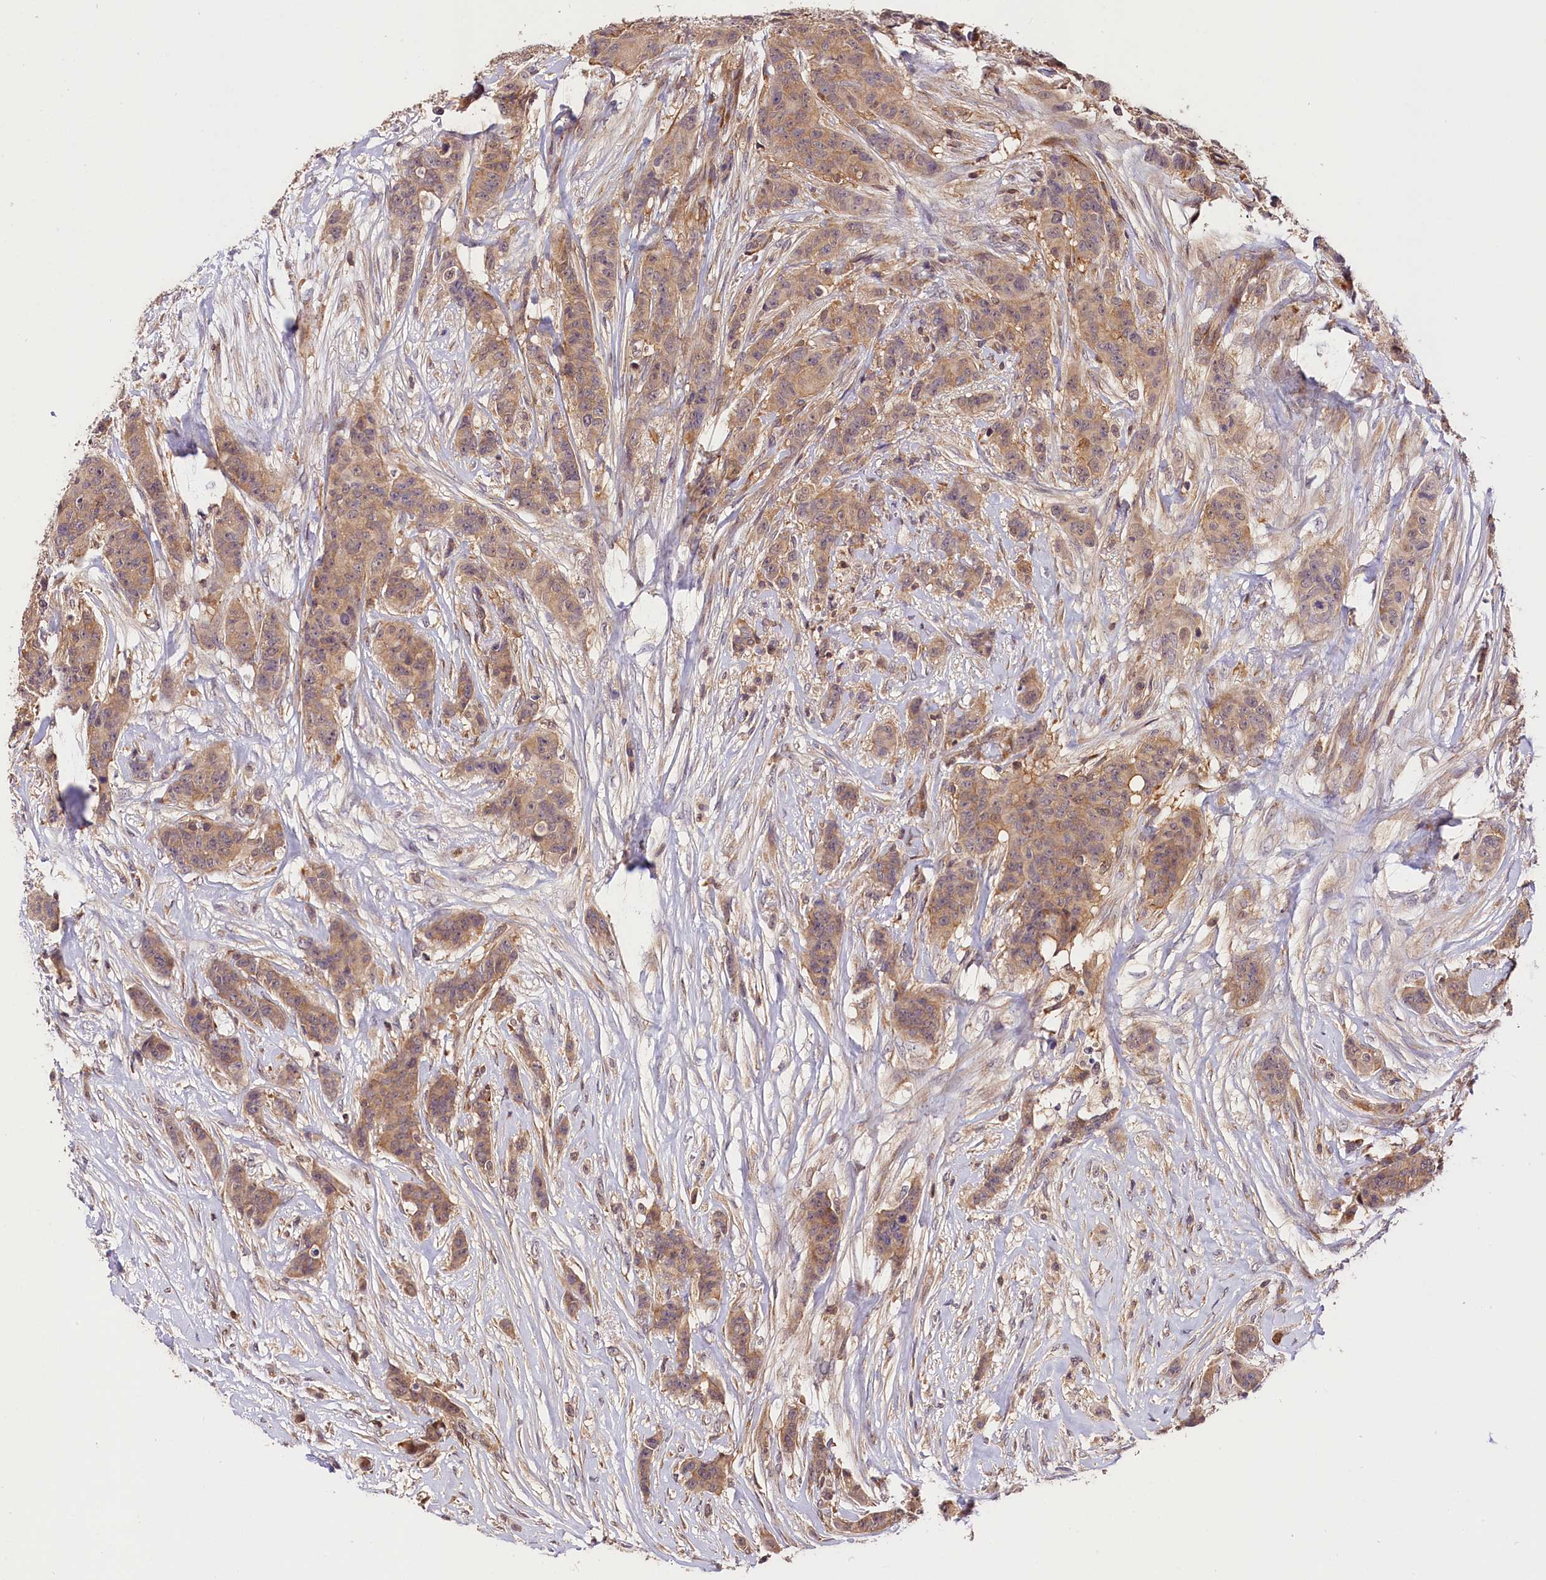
{"staining": {"intensity": "moderate", "quantity": ">75%", "location": "cytoplasmic/membranous"}, "tissue": "breast cancer", "cell_type": "Tumor cells", "image_type": "cancer", "snomed": [{"axis": "morphology", "description": "Duct carcinoma"}, {"axis": "topography", "description": "Breast"}], "caption": "Immunohistochemical staining of breast cancer displays moderate cytoplasmic/membranous protein expression in about >75% of tumor cells. The staining was performed using DAB (3,3'-diaminobenzidine), with brown indicating positive protein expression. Nuclei are stained blue with hematoxylin.", "gene": "CHORDC1", "patient": {"sex": "female", "age": 40}}